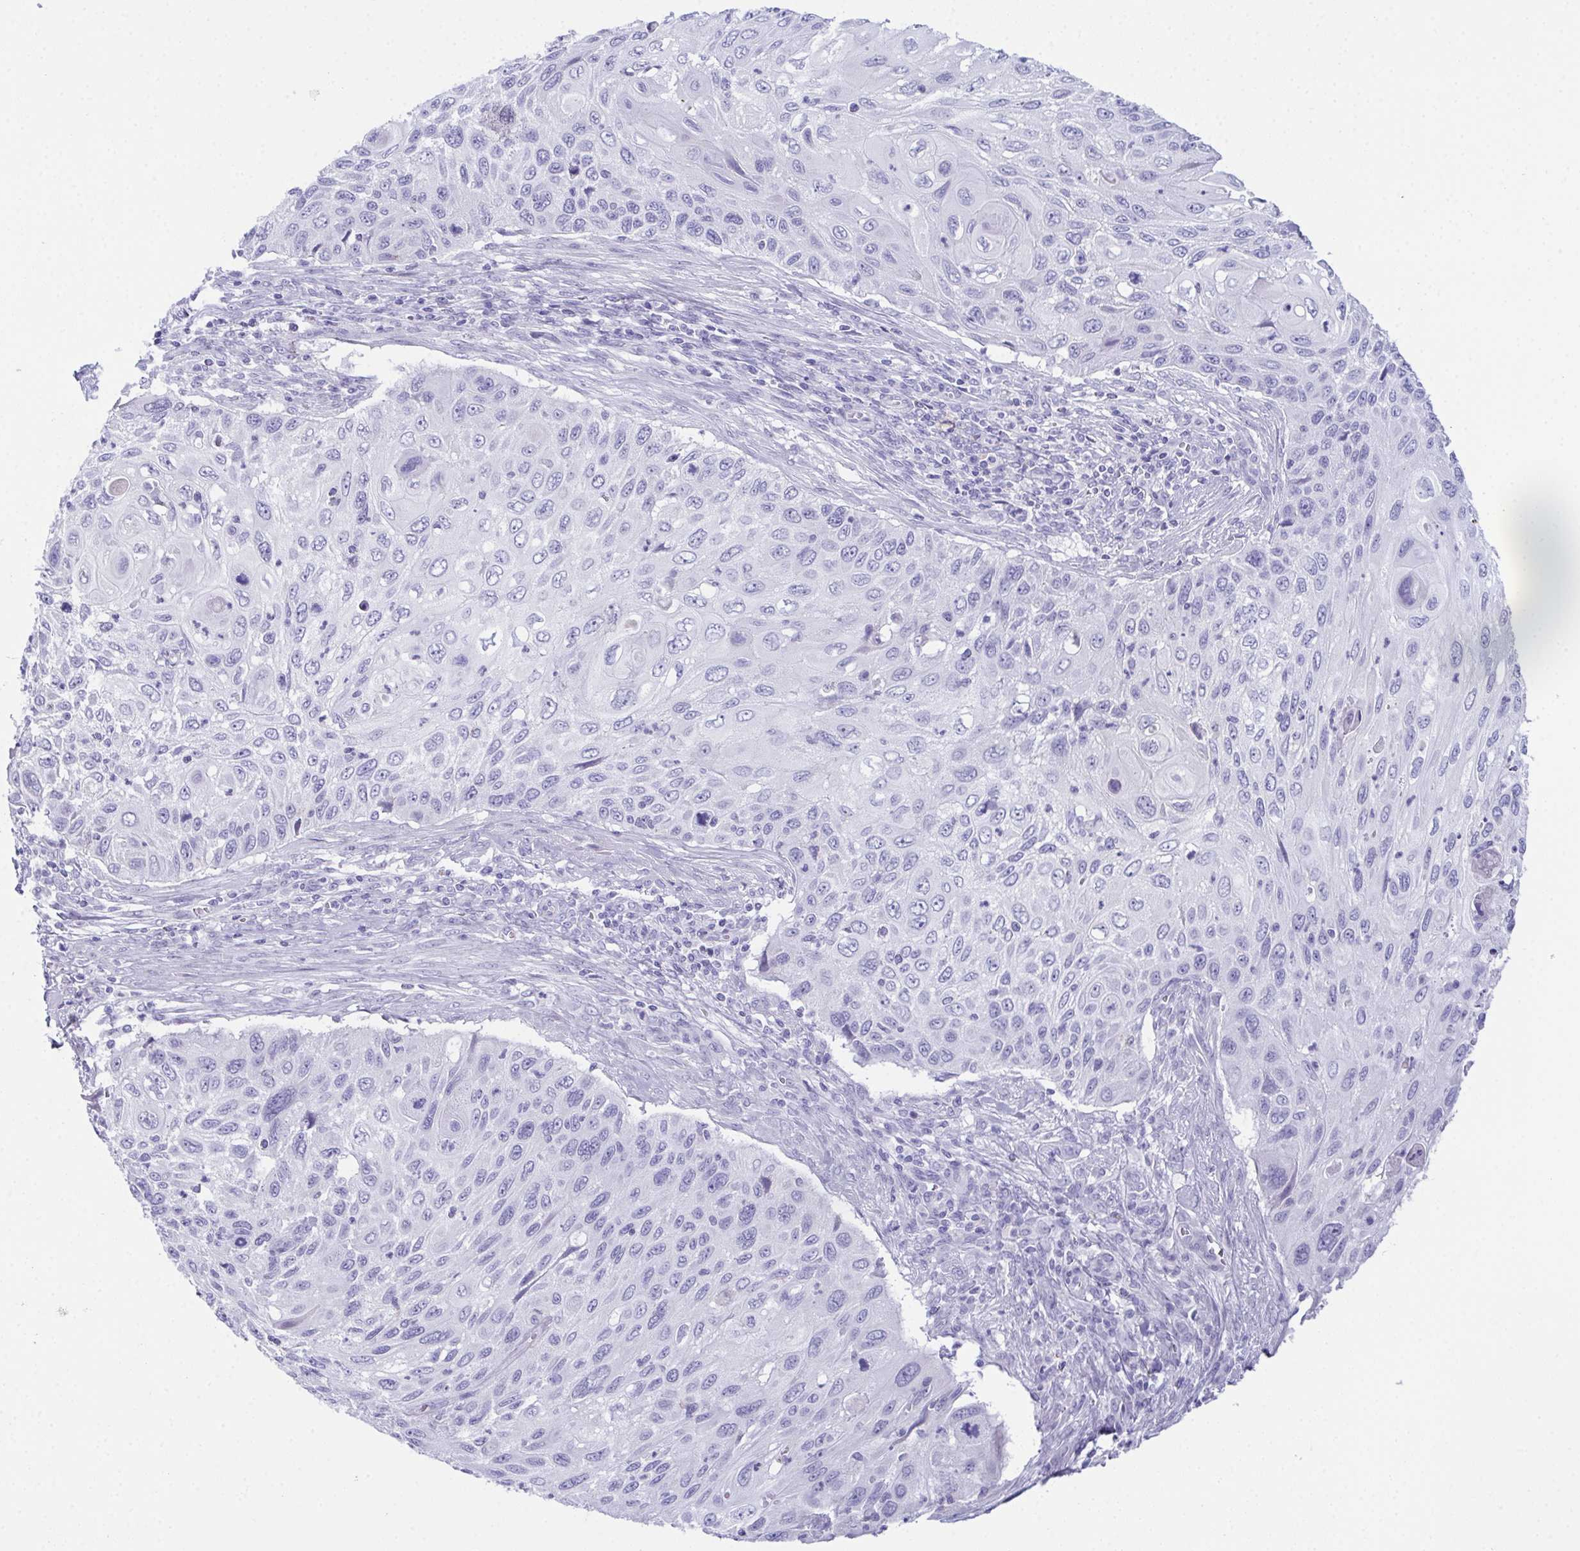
{"staining": {"intensity": "negative", "quantity": "none", "location": "none"}, "tissue": "cervical cancer", "cell_type": "Tumor cells", "image_type": "cancer", "snomed": [{"axis": "morphology", "description": "Squamous cell carcinoma, NOS"}, {"axis": "topography", "description": "Cervix"}], "caption": "Tumor cells are negative for protein expression in human cervical cancer.", "gene": "TEX19", "patient": {"sex": "female", "age": 70}}